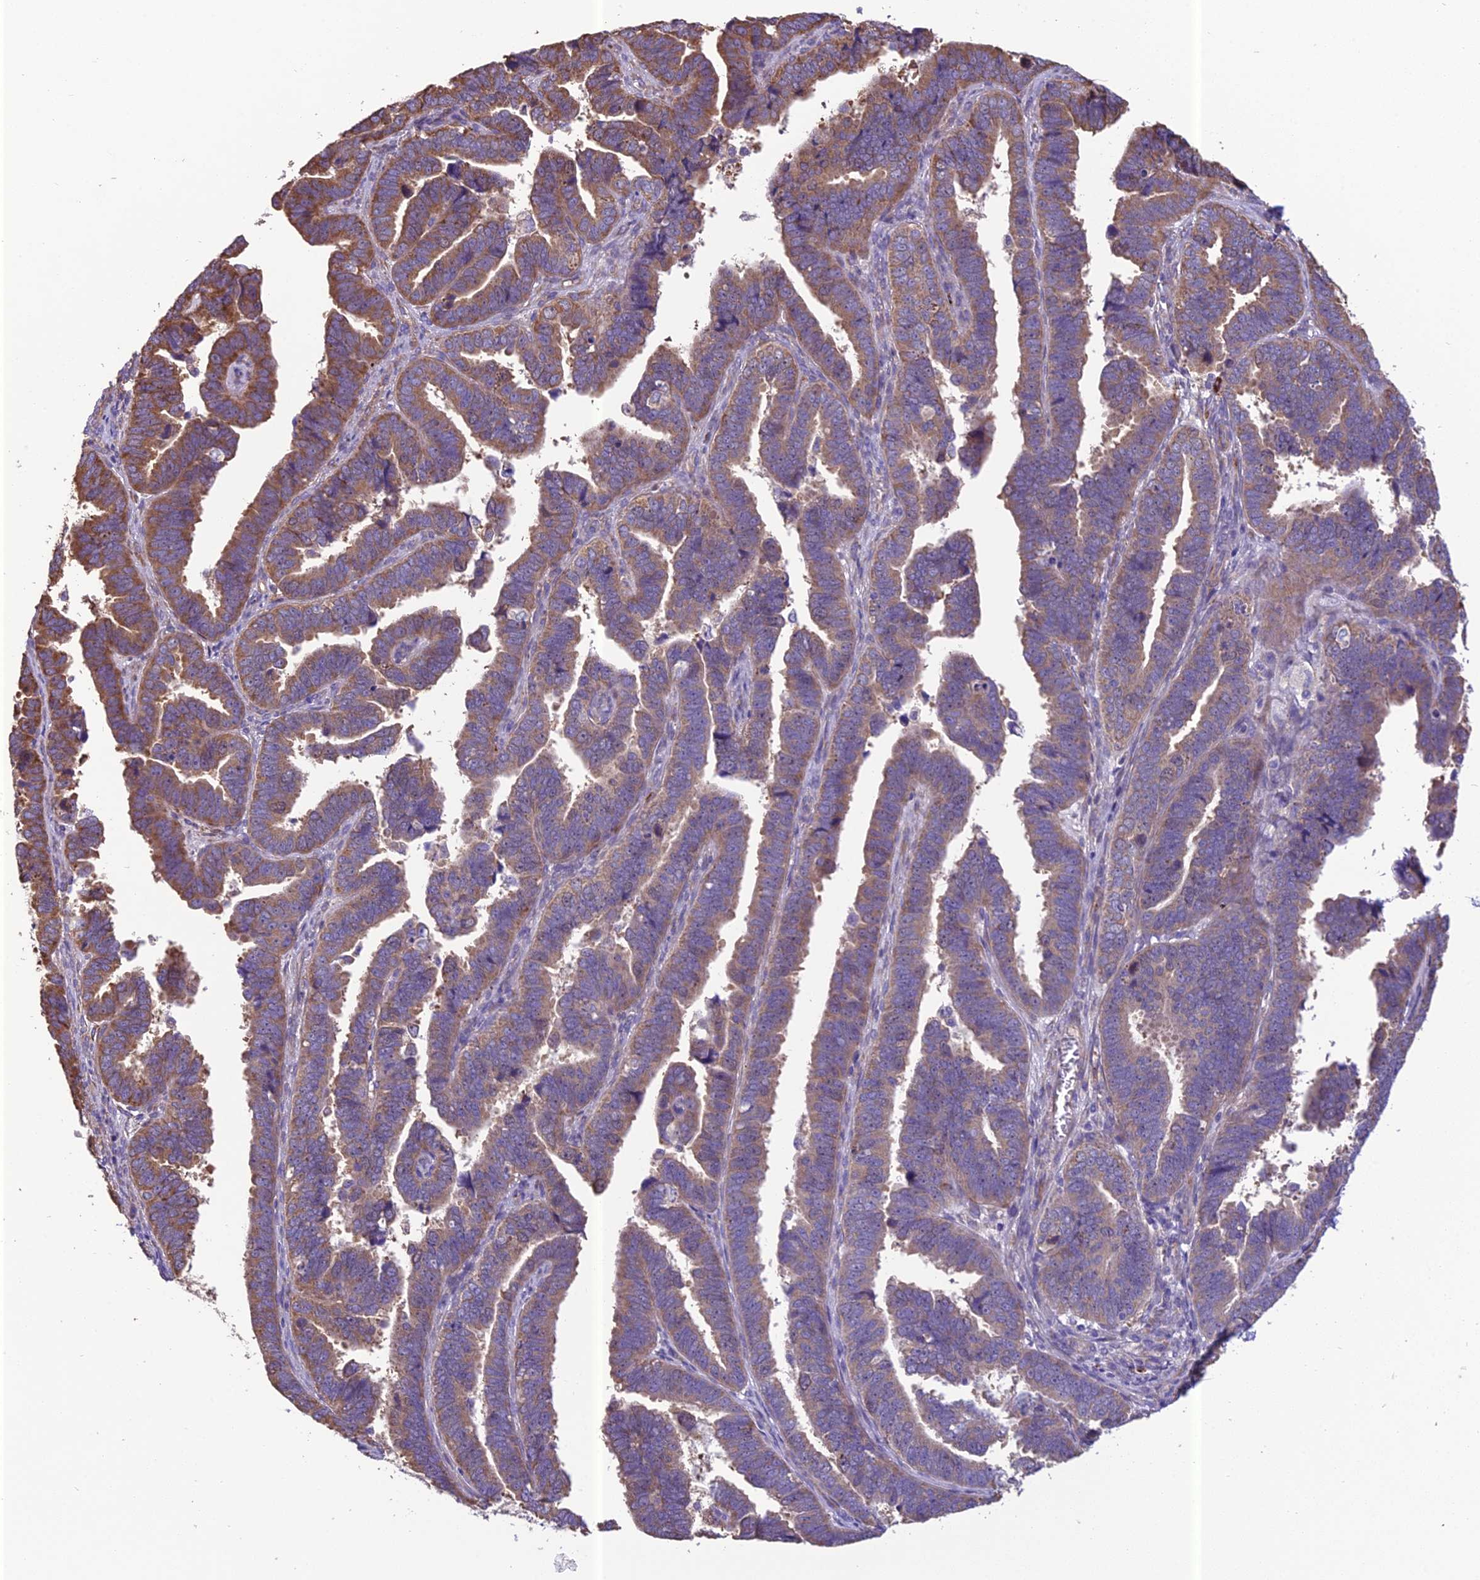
{"staining": {"intensity": "moderate", "quantity": ">75%", "location": "cytoplasmic/membranous"}, "tissue": "endometrial cancer", "cell_type": "Tumor cells", "image_type": "cancer", "snomed": [{"axis": "morphology", "description": "Adenocarcinoma, NOS"}, {"axis": "topography", "description": "Endometrium"}], "caption": "This is a histology image of immunohistochemistry staining of endometrial cancer (adenocarcinoma), which shows moderate positivity in the cytoplasmic/membranous of tumor cells.", "gene": "SPDL1", "patient": {"sex": "female", "age": 75}}